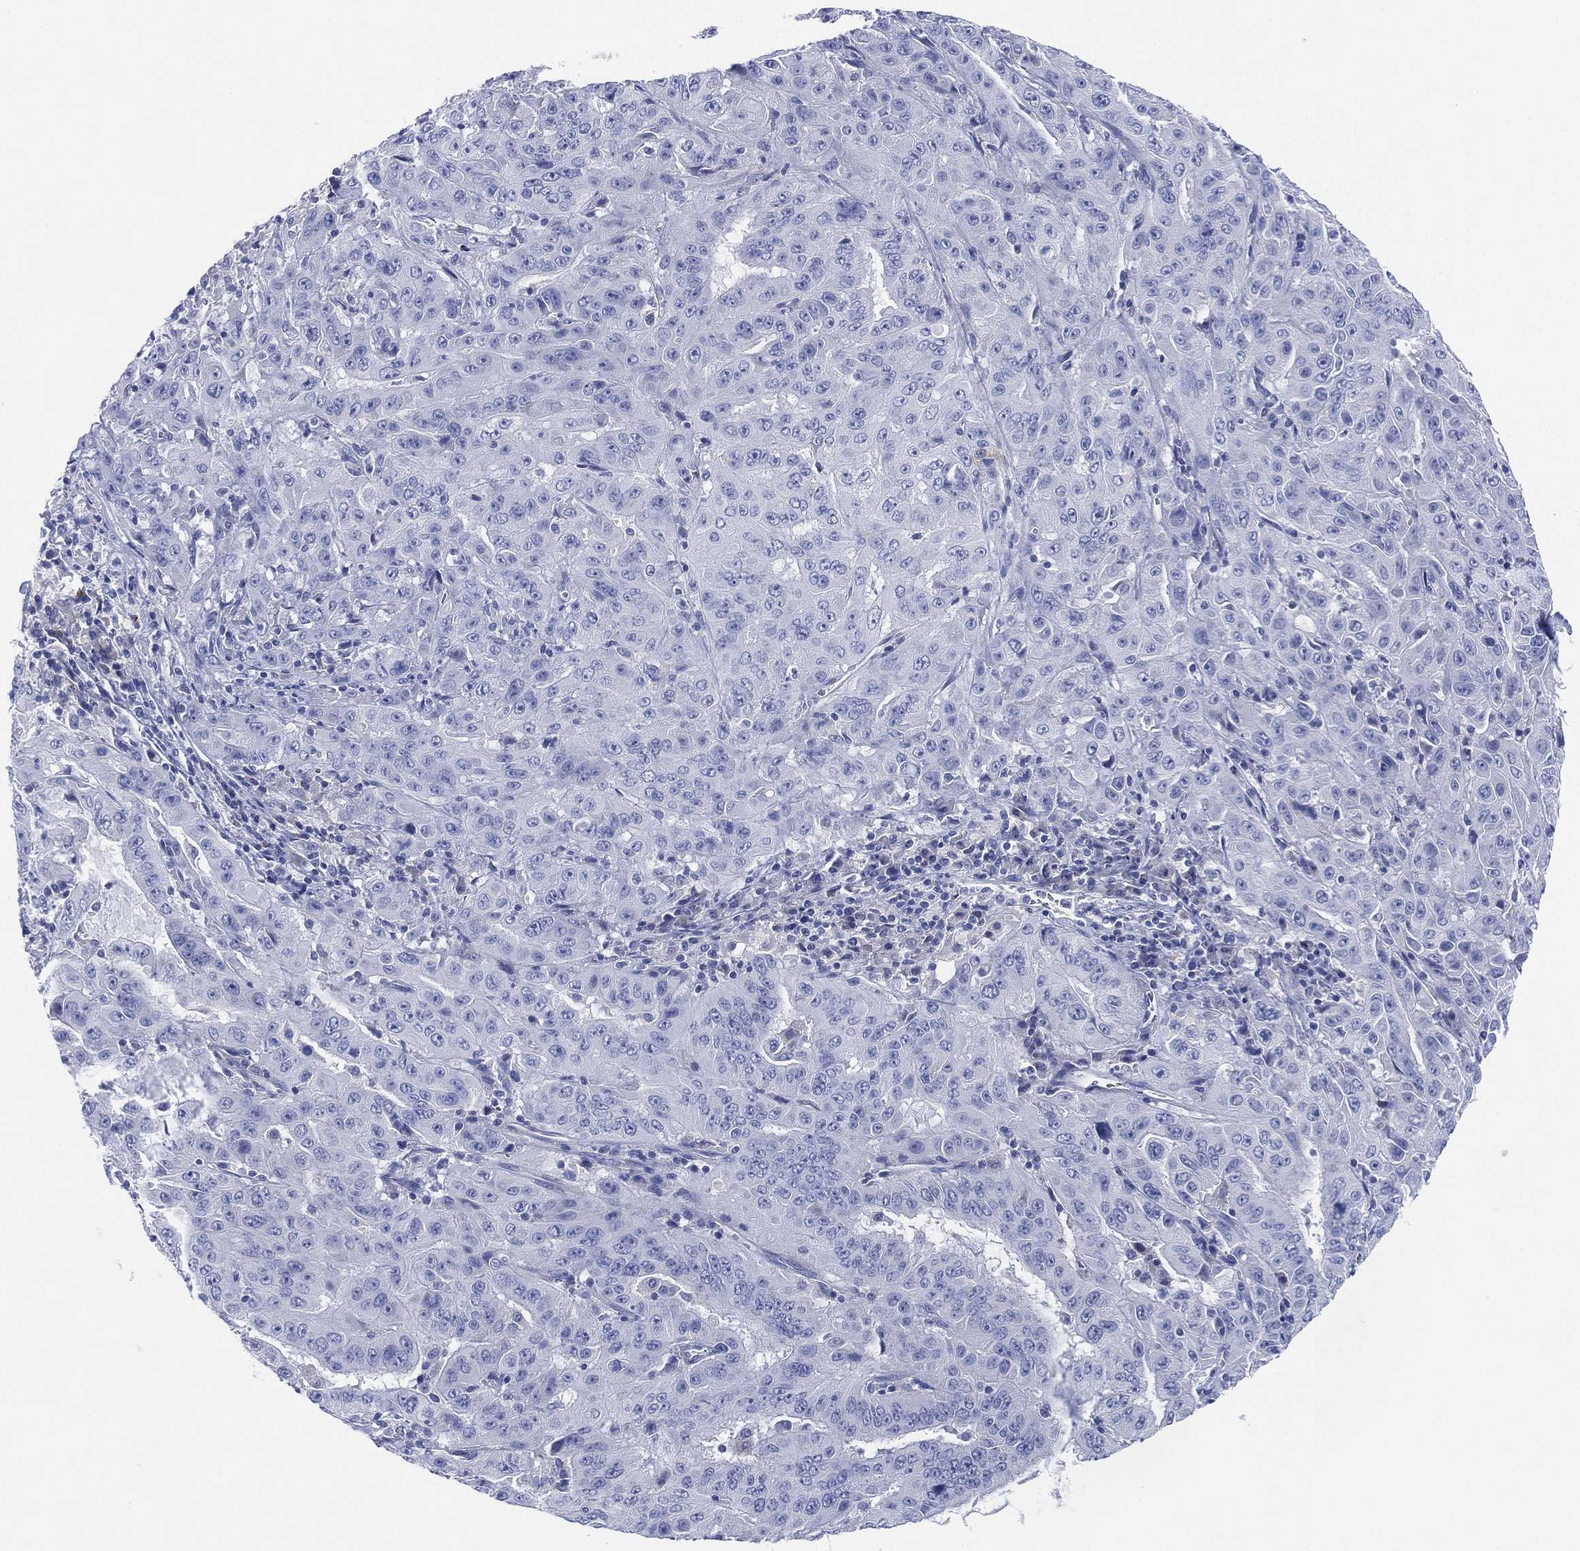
{"staining": {"intensity": "negative", "quantity": "none", "location": "none"}, "tissue": "pancreatic cancer", "cell_type": "Tumor cells", "image_type": "cancer", "snomed": [{"axis": "morphology", "description": "Adenocarcinoma, NOS"}, {"axis": "topography", "description": "Pancreas"}], "caption": "DAB (3,3'-diaminobenzidine) immunohistochemical staining of human pancreatic cancer displays no significant staining in tumor cells.", "gene": "ADAD2", "patient": {"sex": "male", "age": 63}}